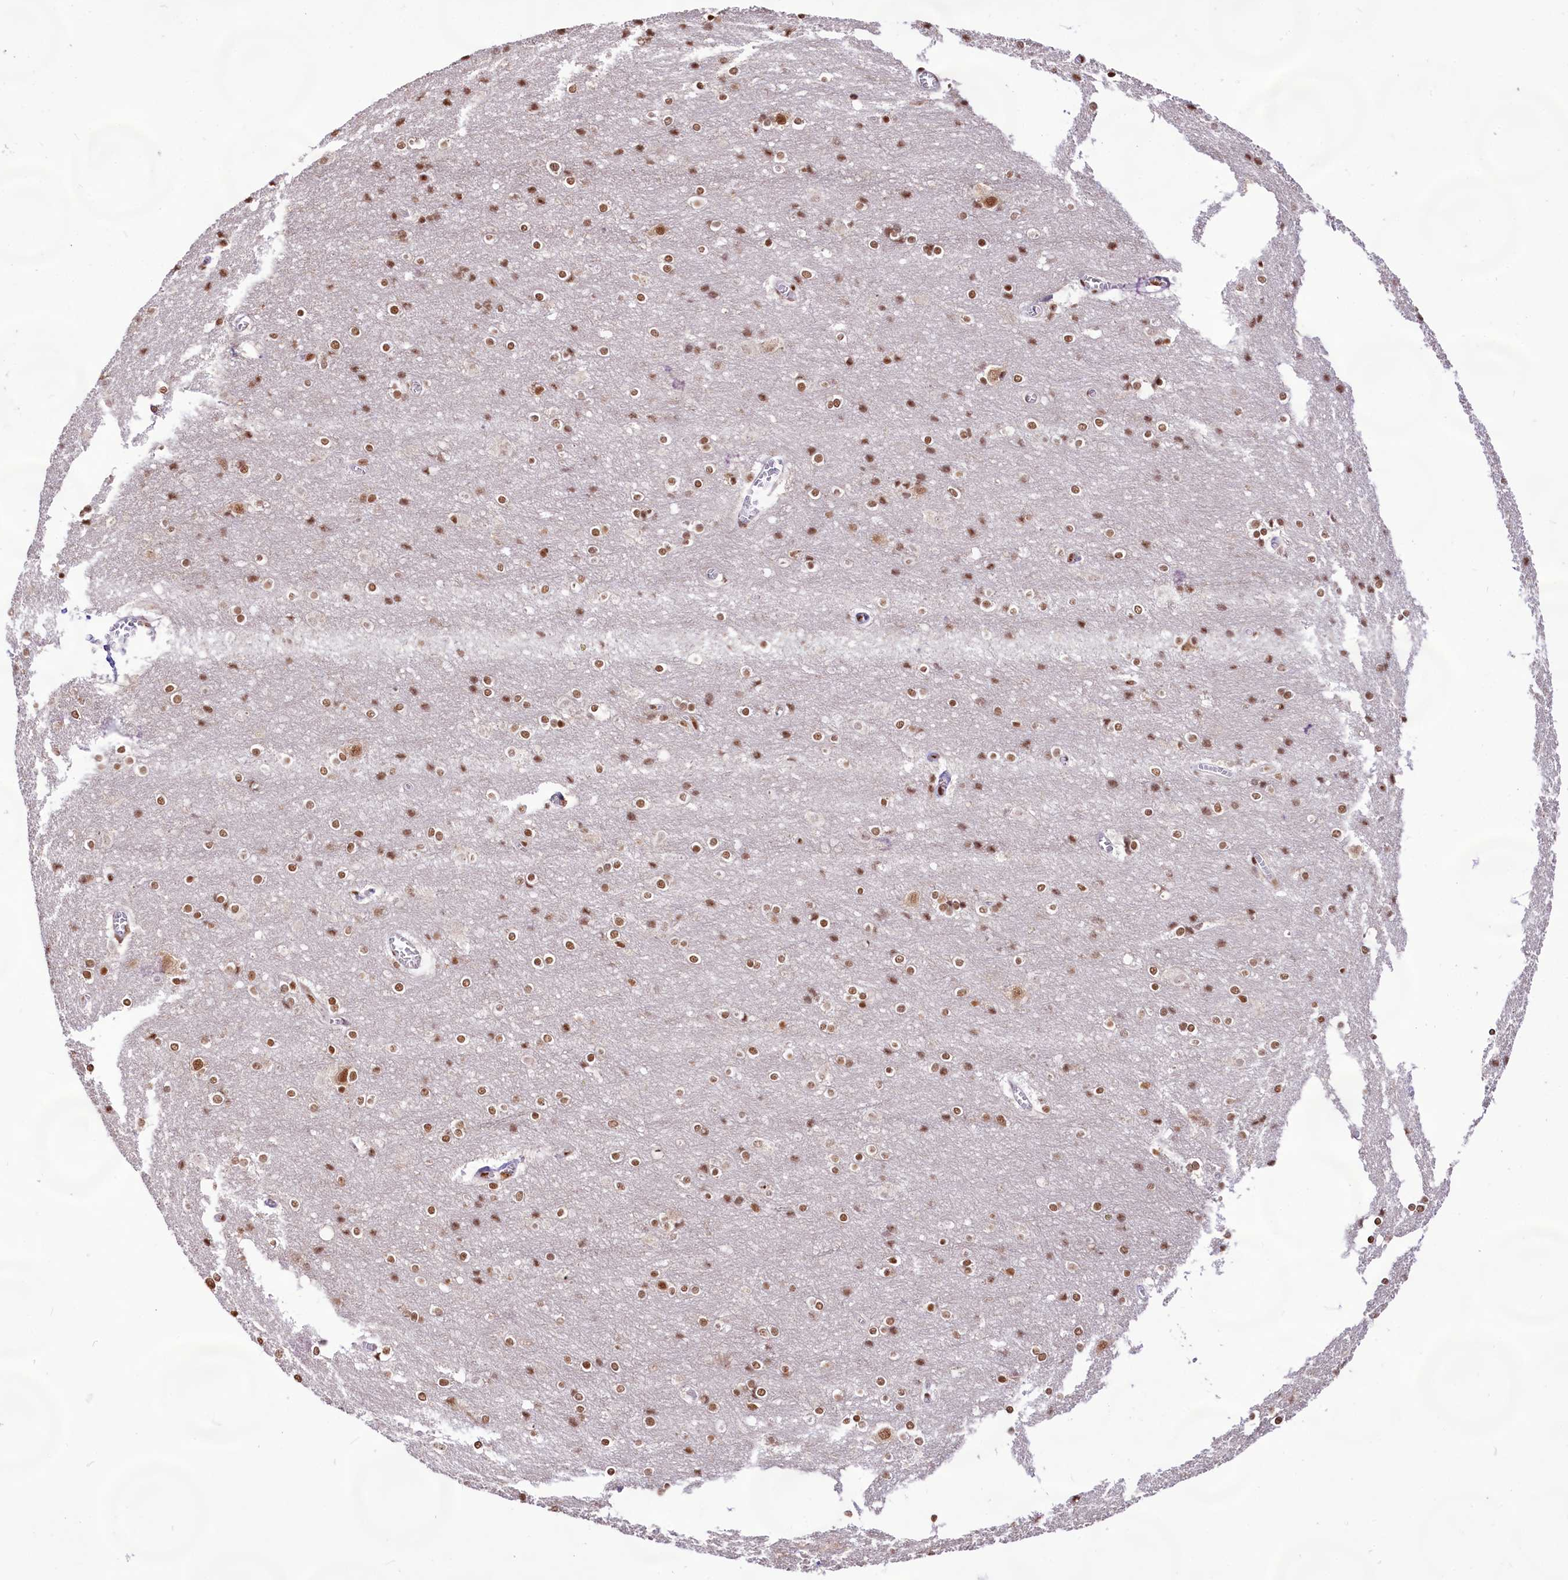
{"staining": {"intensity": "moderate", "quantity": ">75%", "location": "nuclear"}, "tissue": "cerebral cortex", "cell_type": "Endothelial cells", "image_type": "normal", "snomed": [{"axis": "morphology", "description": "Normal tissue, NOS"}, {"axis": "topography", "description": "Cerebral cortex"}], "caption": "Brown immunohistochemical staining in benign cerebral cortex exhibits moderate nuclear expression in about >75% of endothelial cells. Immunohistochemistry stains the protein in brown and the nuclei are stained blue.", "gene": "HIRA", "patient": {"sex": "male", "age": 54}}